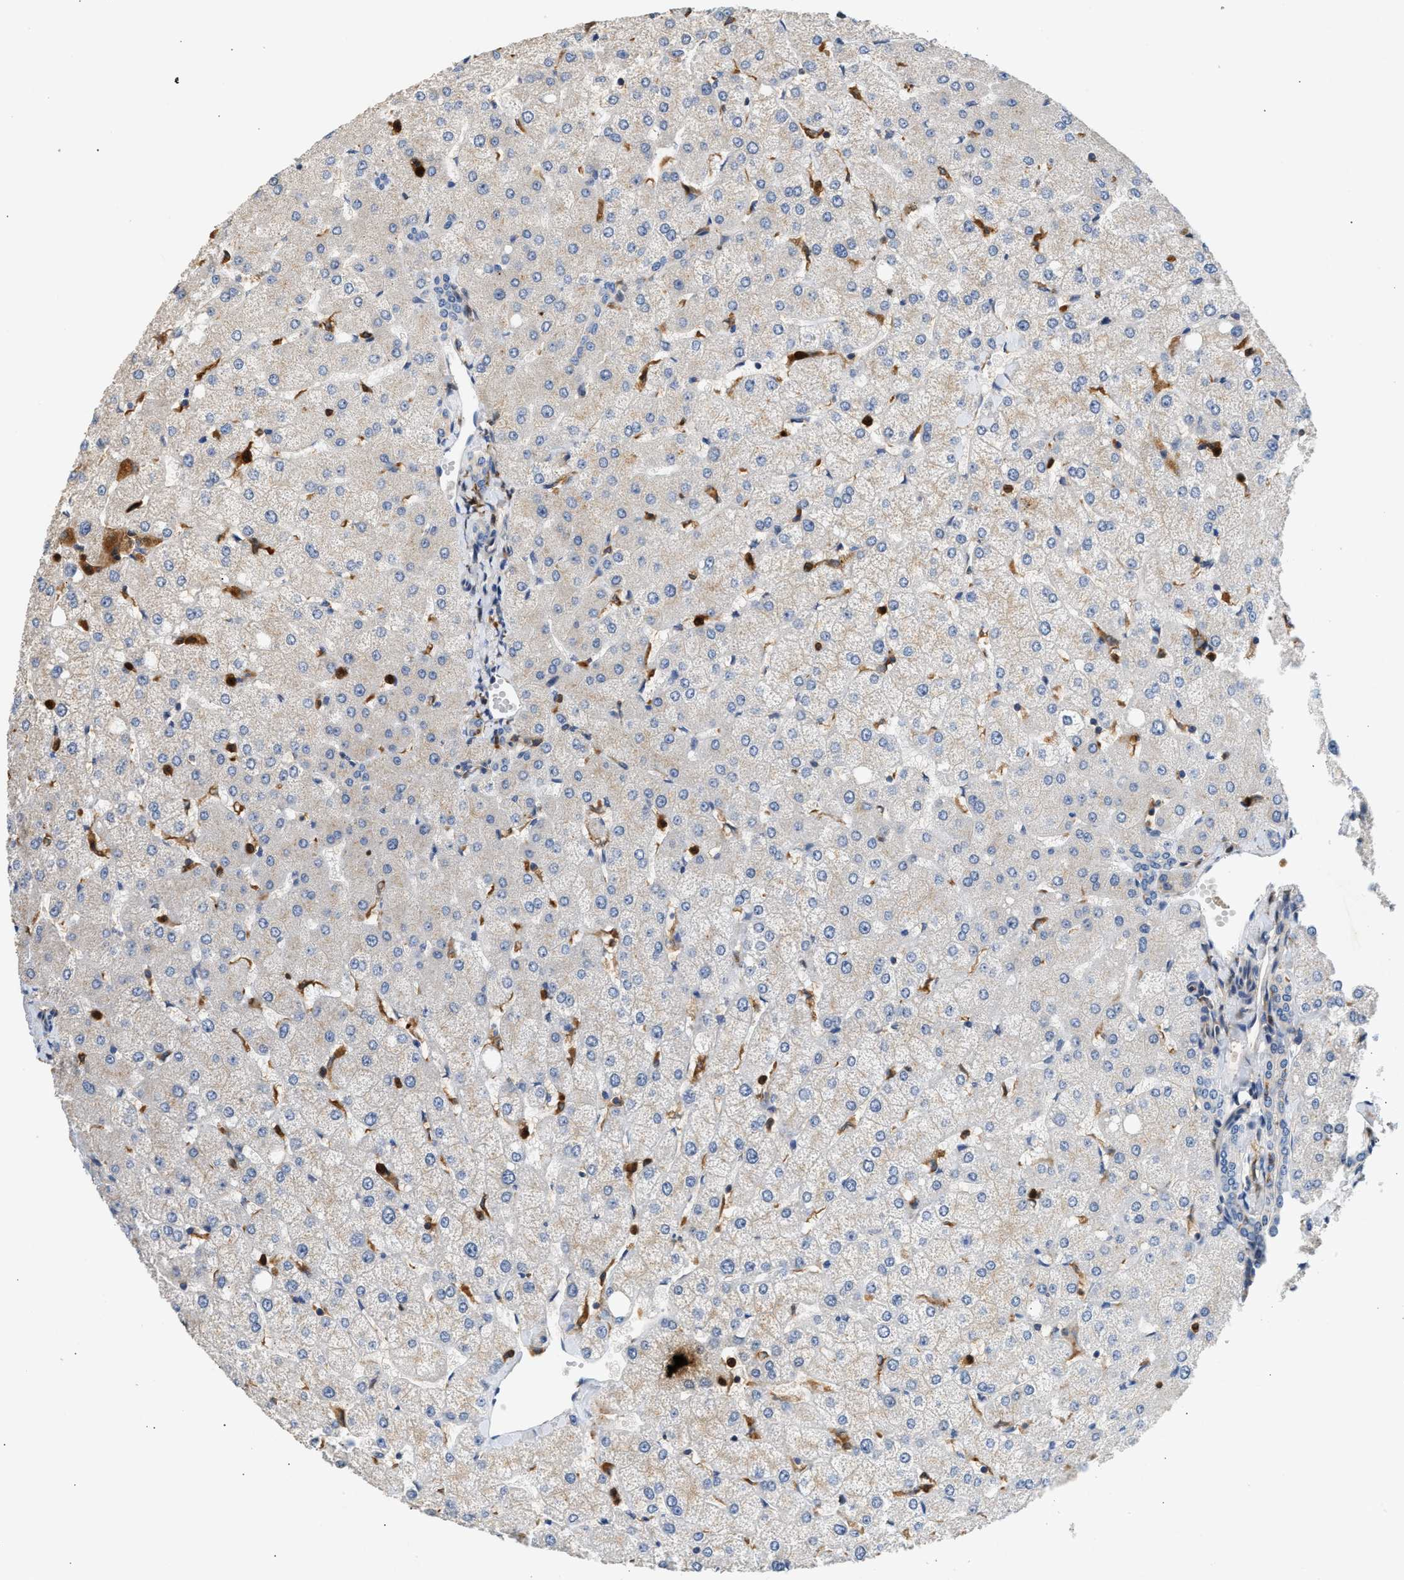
{"staining": {"intensity": "negative", "quantity": "none", "location": "none"}, "tissue": "liver", "cell_type": "Cholangiocytes", "image_type": "normal", "snomed": [{"axis": "morphology", "description": "Normal tissue, NOS"}, {"axis": "topography", "description": "Liver"}], "caption": "Cholangiocytes are negative for brown protein staining in benign liver.", "gene": "RAB31", "patient": {"sex": "female", "age": 54}}